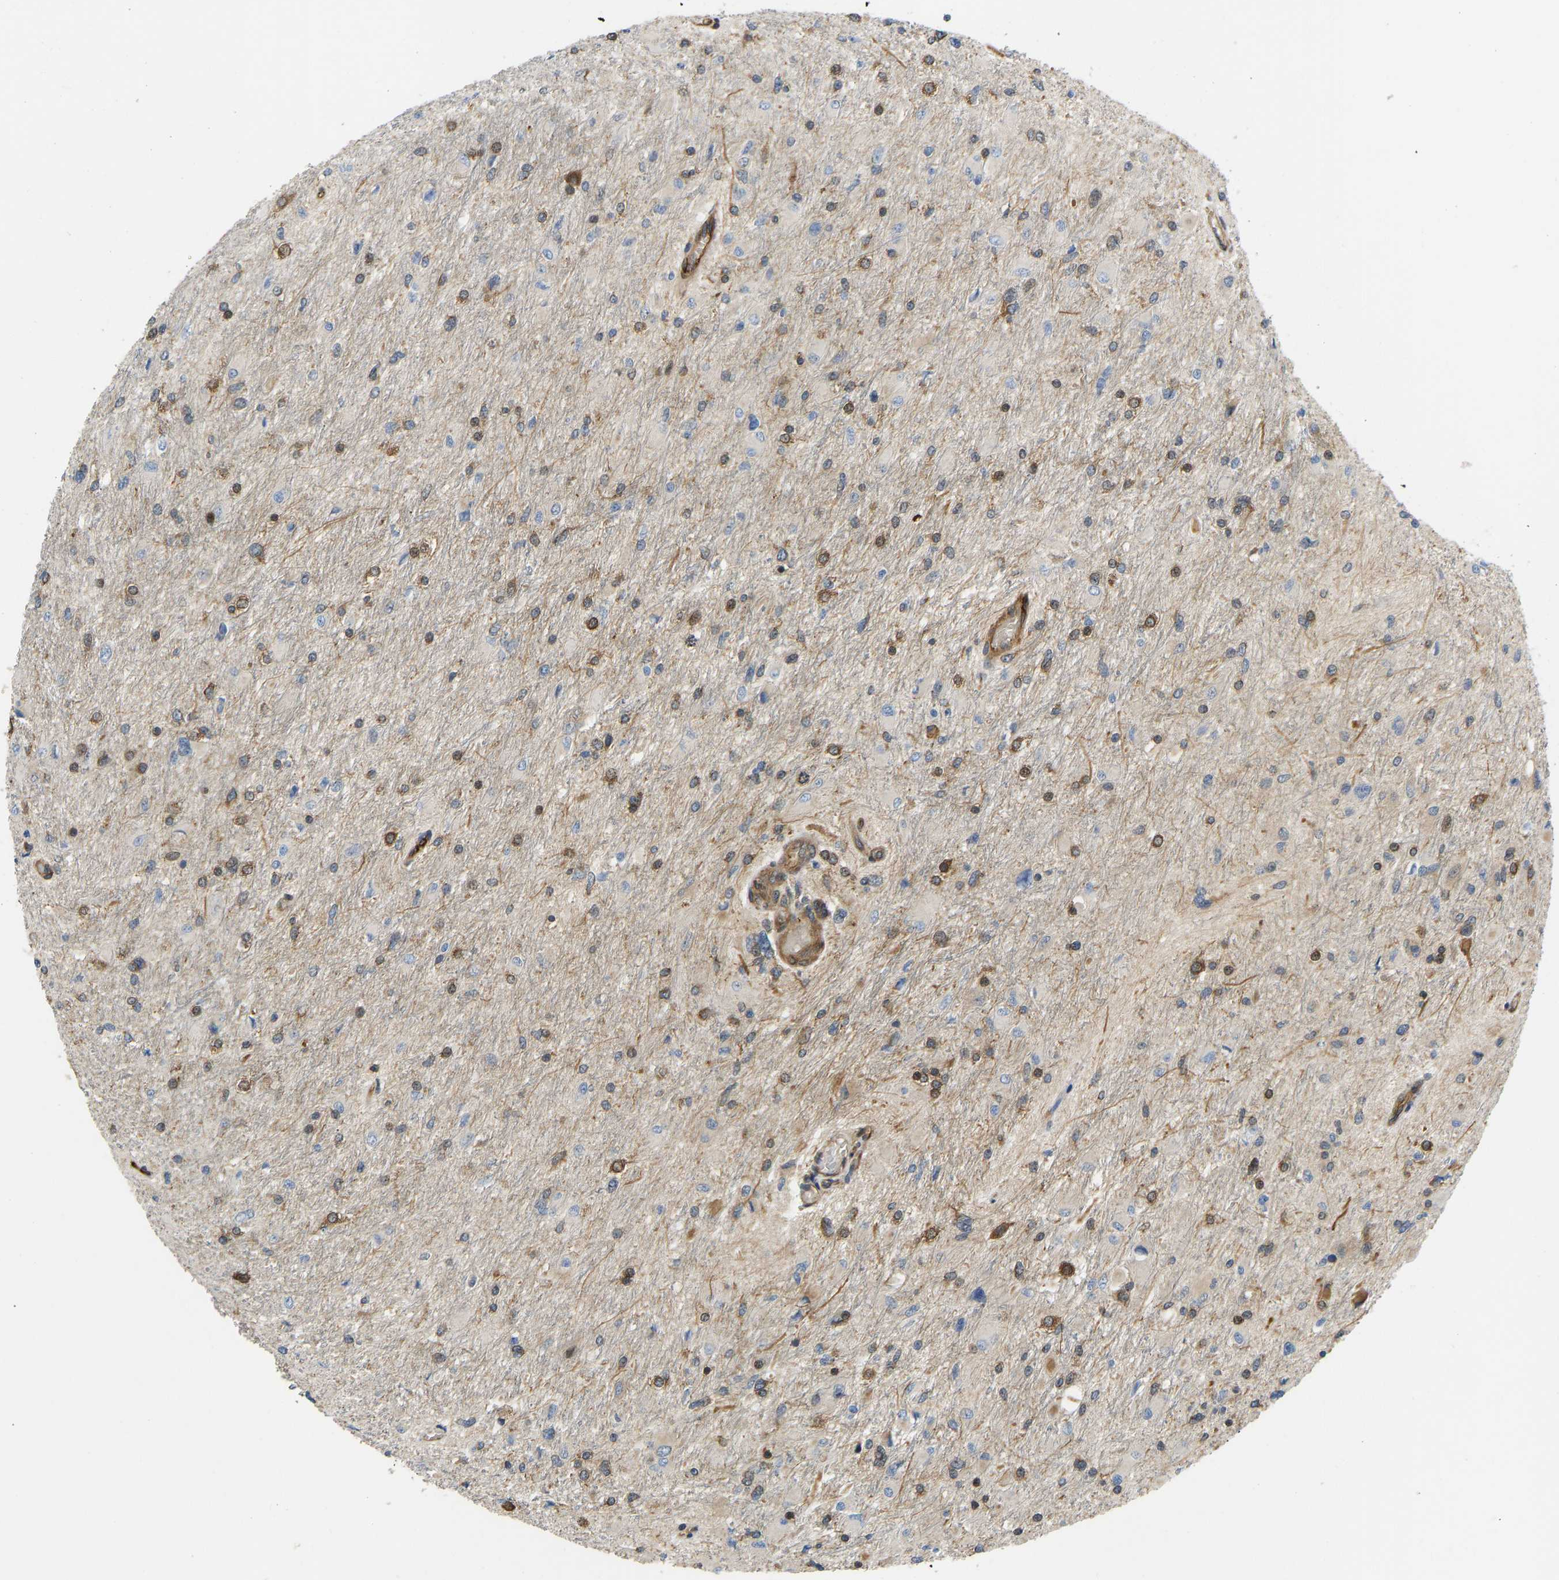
{"staining": {"intensity": "weak", "quantity": "25%-75%", "location": "cytoplasmic/membranous"}, "tissue": "glioma", "cell_type": "Tumor cells", "image_type": "cancer", "snomed": [{"axis": "morphology", "description": "Glioma, malignant, High grade"}, {"axis": "topography", "description": "Cerebral cortex"}], "caption": "Malignant glioma (high-grade) stained with a brown dye reveals weak cytoplasmic/membranous positive expression in about 25%-75% of tumor cells.", "gene": "RASGRF2", "patient": {"sex": "female", "age": 36}}